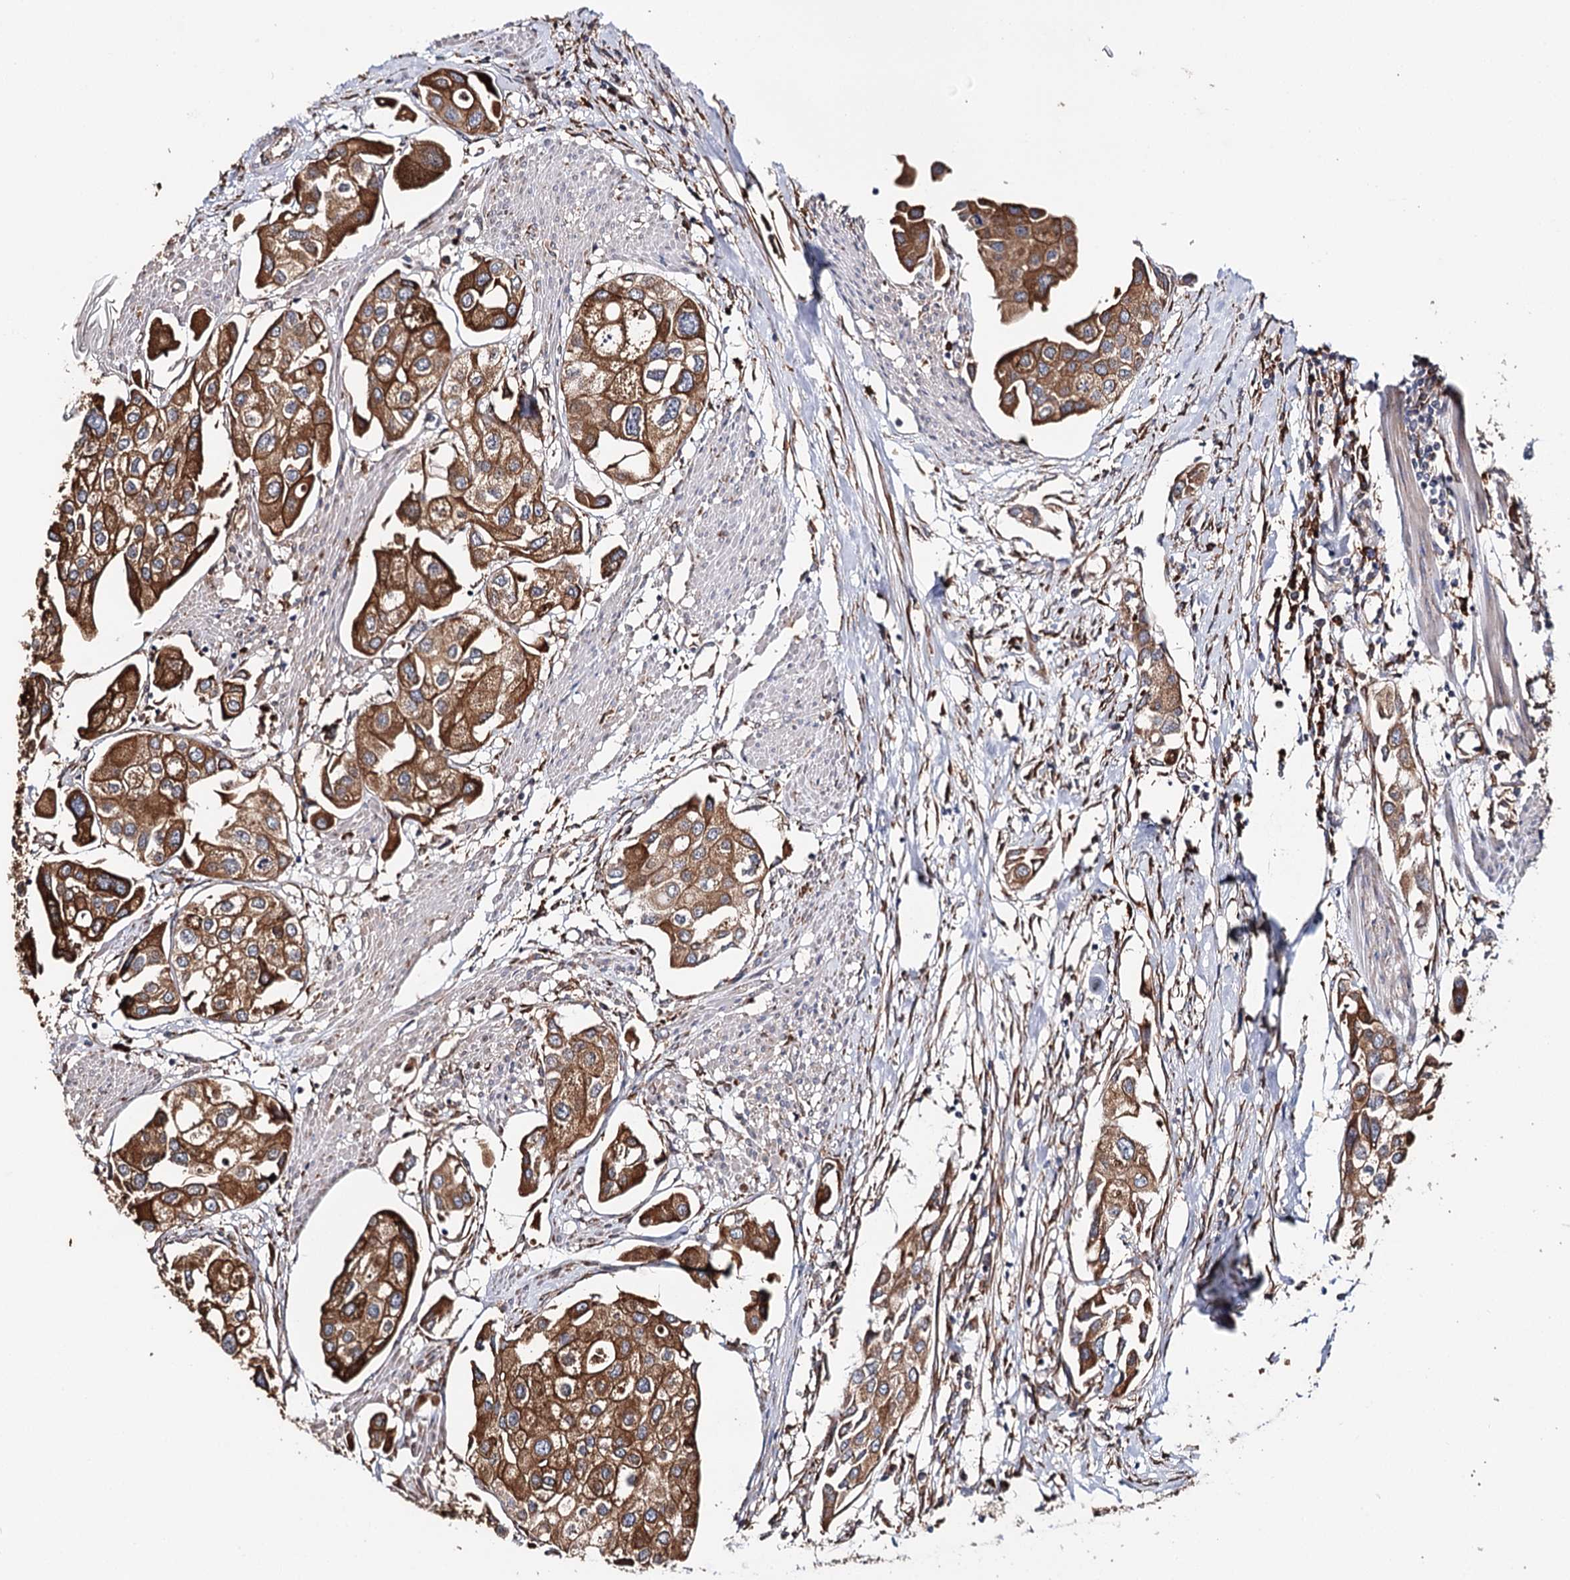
{"staining": {"intensity": "strong", "quantity": ">75%", "location": "cytoplasmic/membranous"}, "tissue": "urothelial cancer", "cell_type": "Tumor cells", "image_type": "cancer", "snomed": [{"axis": "morphology", "description": "Urothelial carcinoma, High grade"}, {"axis": "topography", "description": "Urinary bladder"}], "caption": "The image demonstrates a brown stain indicating the presence of a protein in the cytoplasmic/membranous of tumor cells in urothelial cancer.", "gene": "VEGFA", "patient": {"sex": "male", "age": 64}}